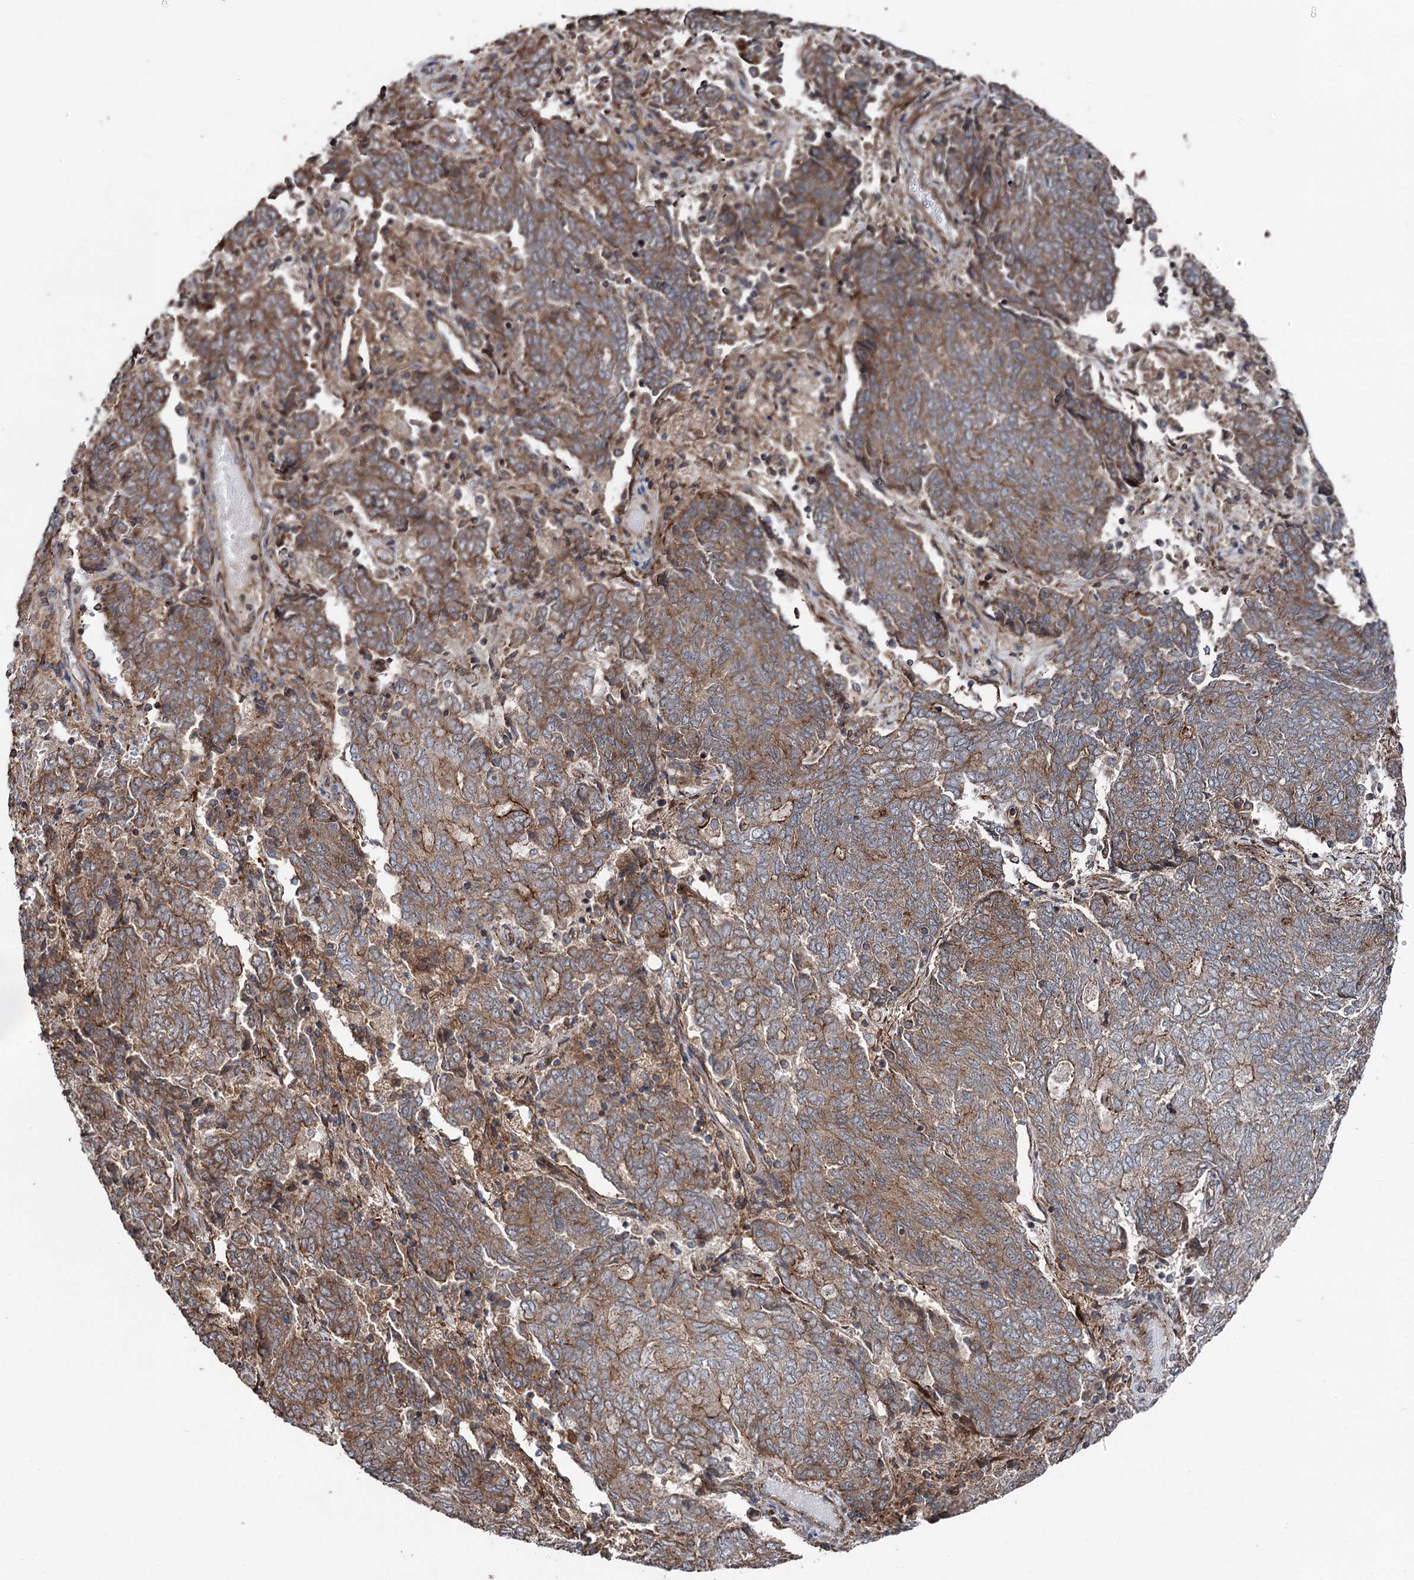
{"staining": {"intensity": "moderate", "quantity": ">75%", "location": "cytoplasmic/membranous"}, "tissue": "endometrial cancer", "cell_type": "Tumor cells", "image_type": "cancer", "snomed": [{"axis": "morphology", "description": "Adenocarcinoma, NOS"}, {"axis": "topography", "description": "Endometrium"}], "caption": "The immunohistochemical stain shows moderate cytoplasmic/membranous positivity in tumor cells of endometrial cancer (adenocarcinoma) tissue. Ihc stains the protein of interest in brown and the nuclei are stained blue.", "gene": "ITFG2", "patient": {"sex": "female", "age": 80}}